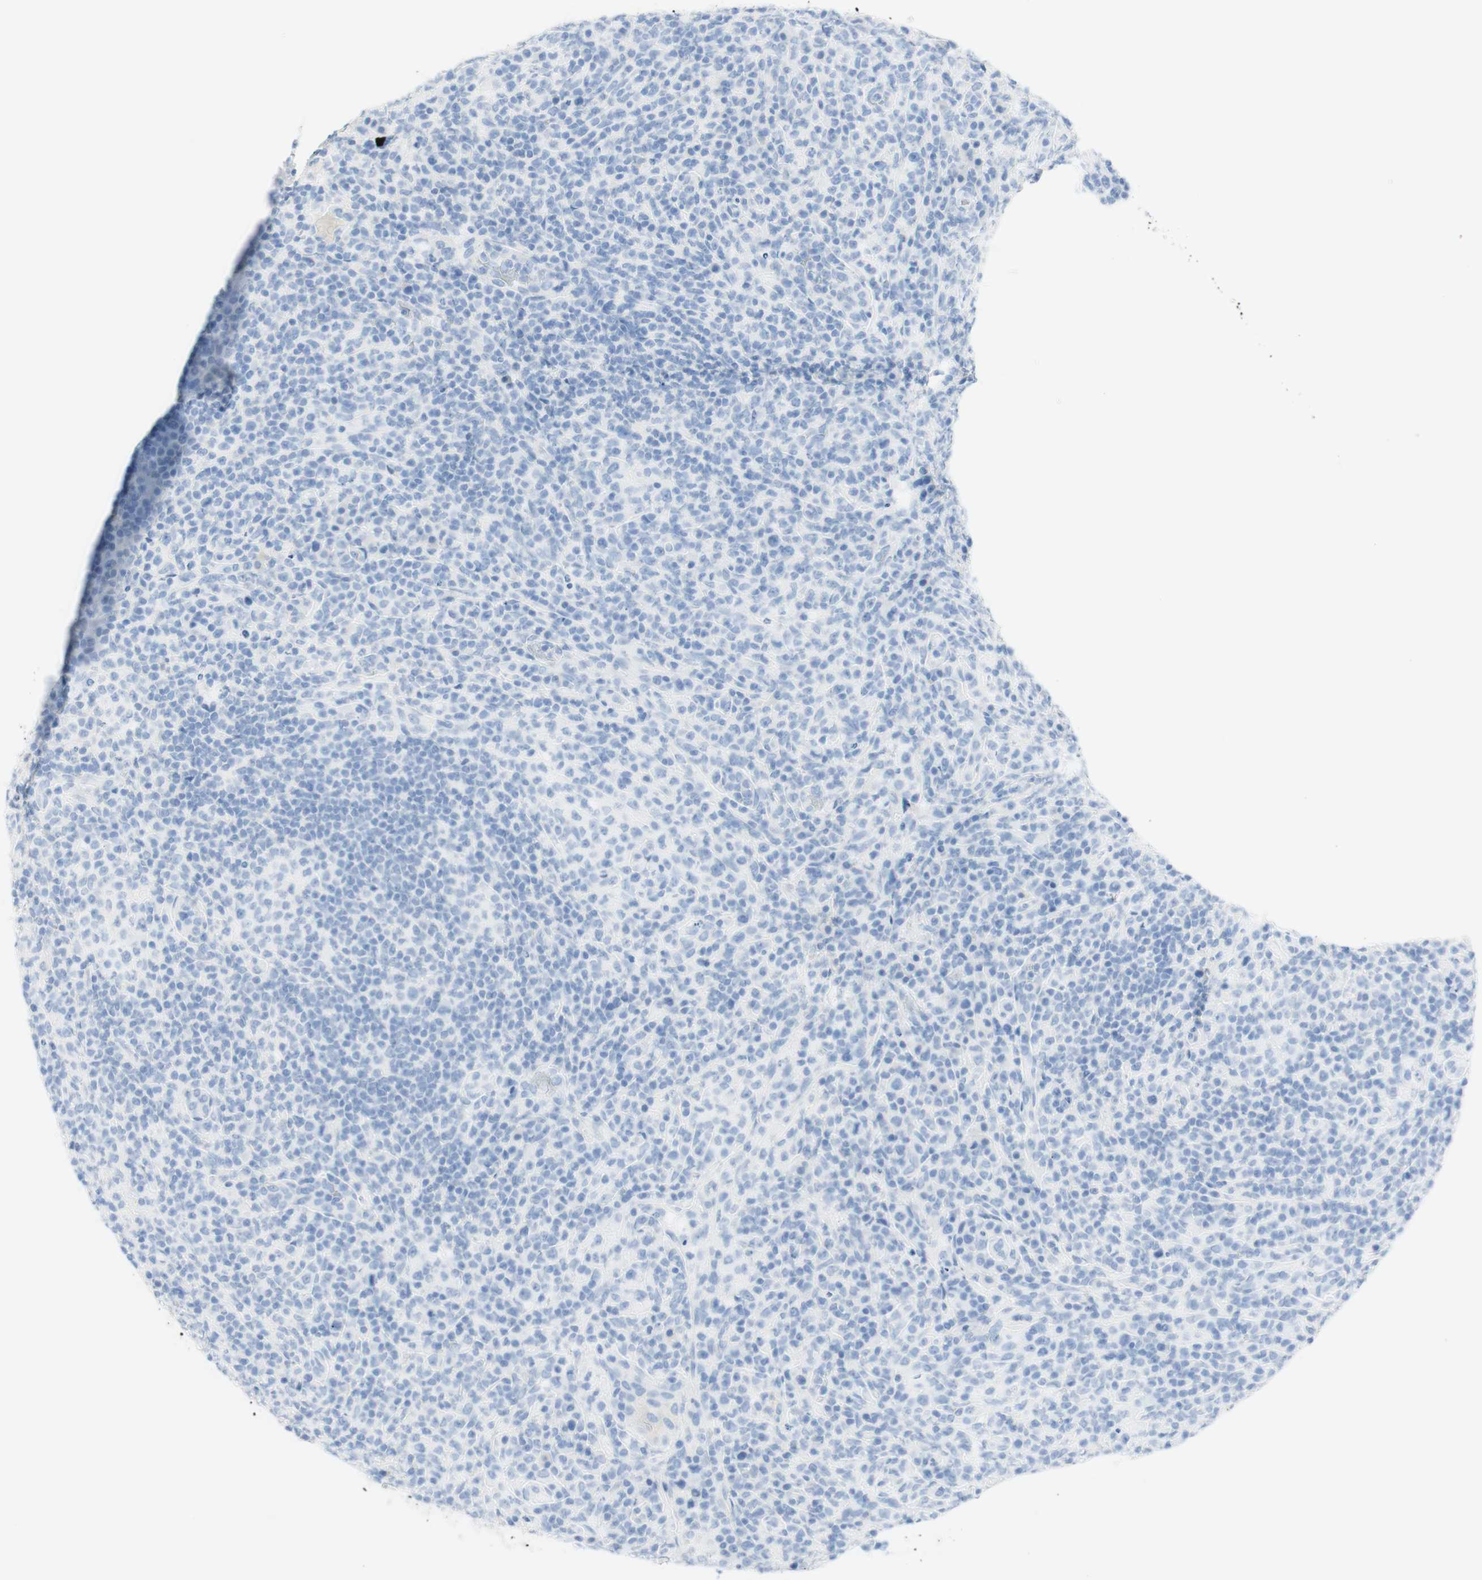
{"staining": {"intensity": "negative", "quantity": "none", "location": "none"}, "tissue": "lymphoma", "cell_type": "Tumor cells", "image_type": "cancer", "snomed": [{"axis": "morphology", "description": "Malignant lymphoma, non-Hodgkin's type, High grade"}, {"axis": "topography", "description": "Lymph node"}], "caption": "There is no significant staining in tumor cells of malignant lymphoma, non-Hodgkin's type (high-grade).", "gene": "TPO", "patient": {"sex": "female", "age": 76}}